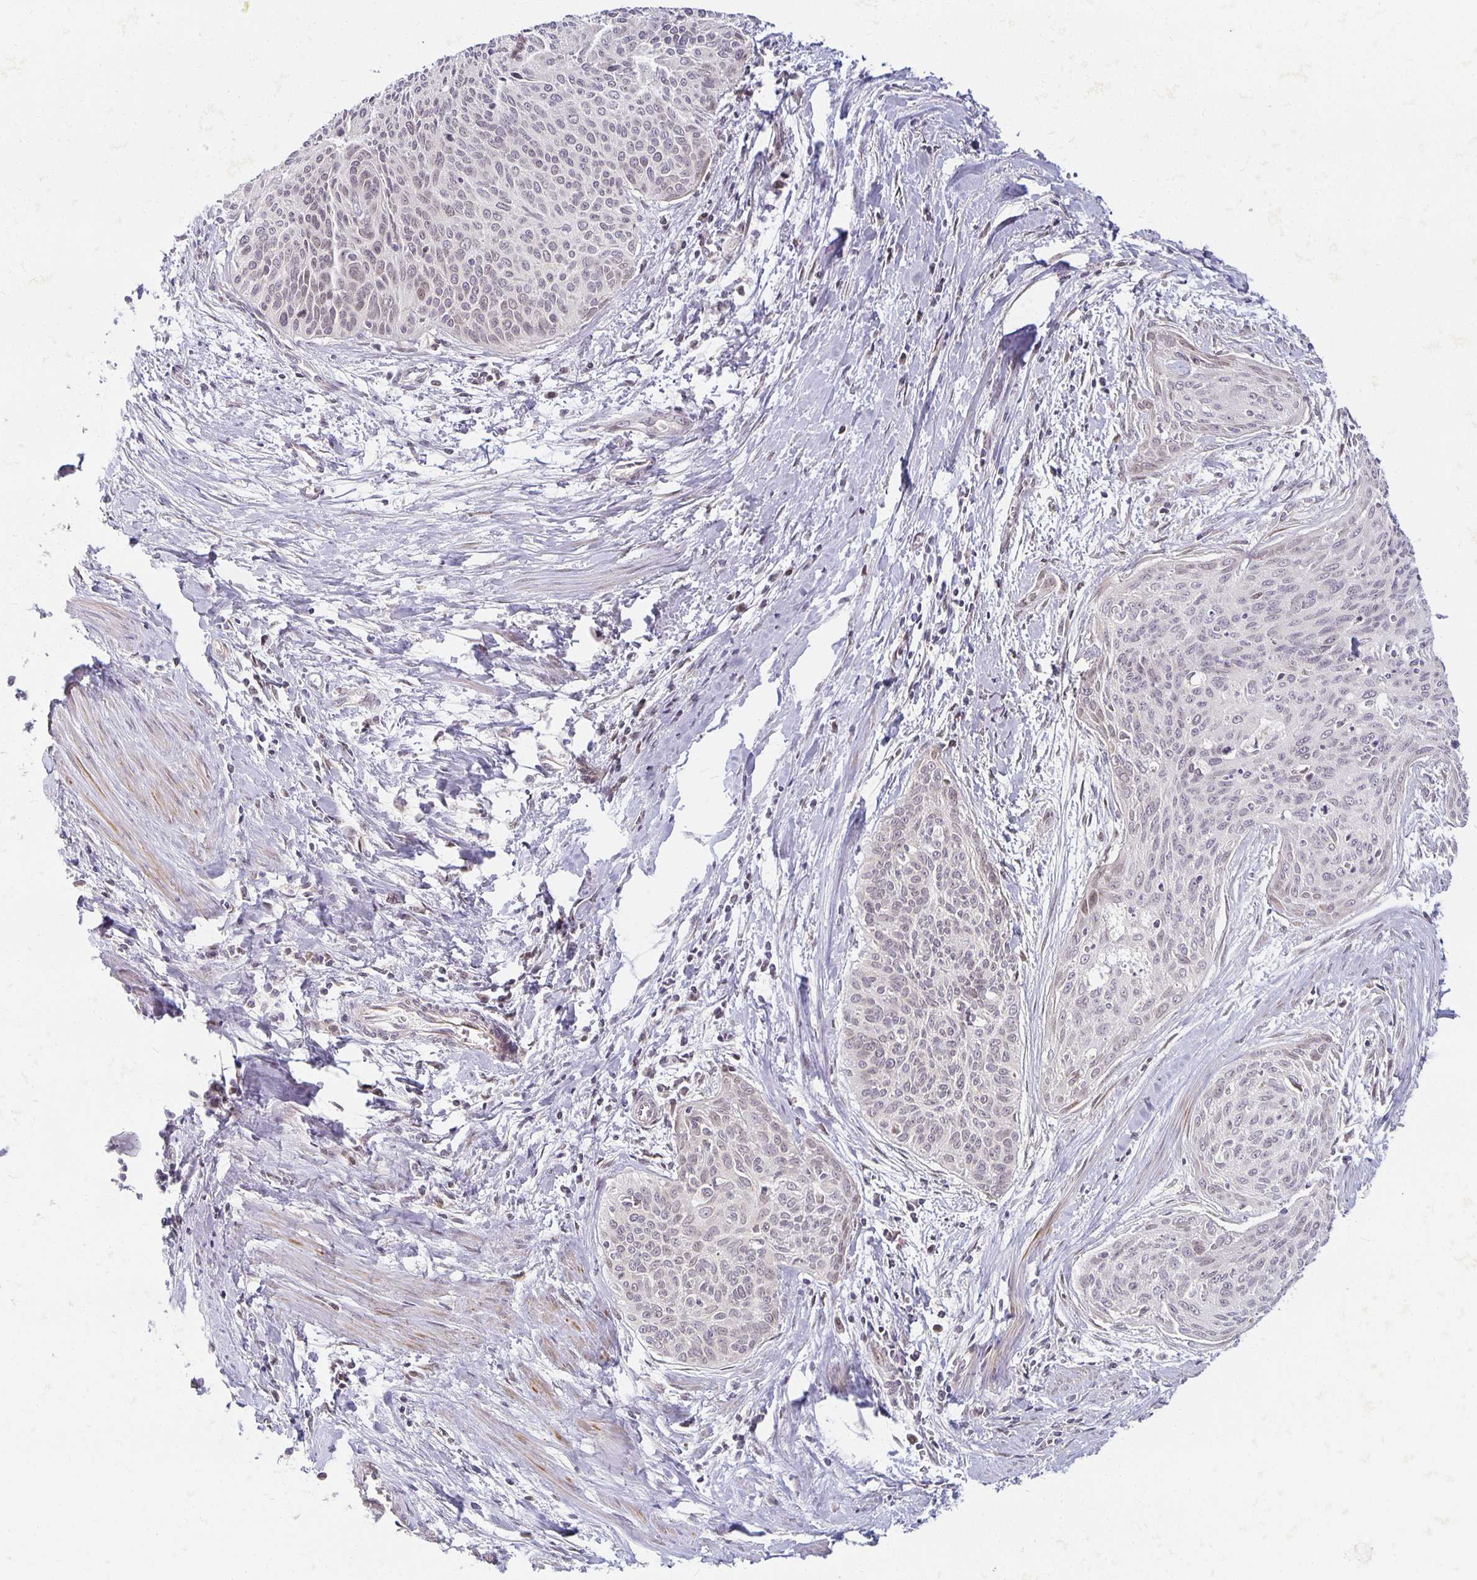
{"staining": {"intensity": "weak", "quantity": "25%-75%", "location": "nuclear"}, "tissue": "cervical cancer", "cell_type": "Tumor cells", "image_type": "cancer", "snomed": [{"axis": "morphology", "description": "Squamous cell carcinoma, NOS"}, {"axis": "topography", "description": "Cervix"}], "caption": "IHC photomicrograph of neoplastic tissue: cervical squamous cell carcinoma stained using IHC shows low levels of weak protein expression localized specifically in the nuclear of tumor cells, appearing as a nuclear brown color.", "gene": "EHF", "patient": {"sex": "female", "age": 55}}